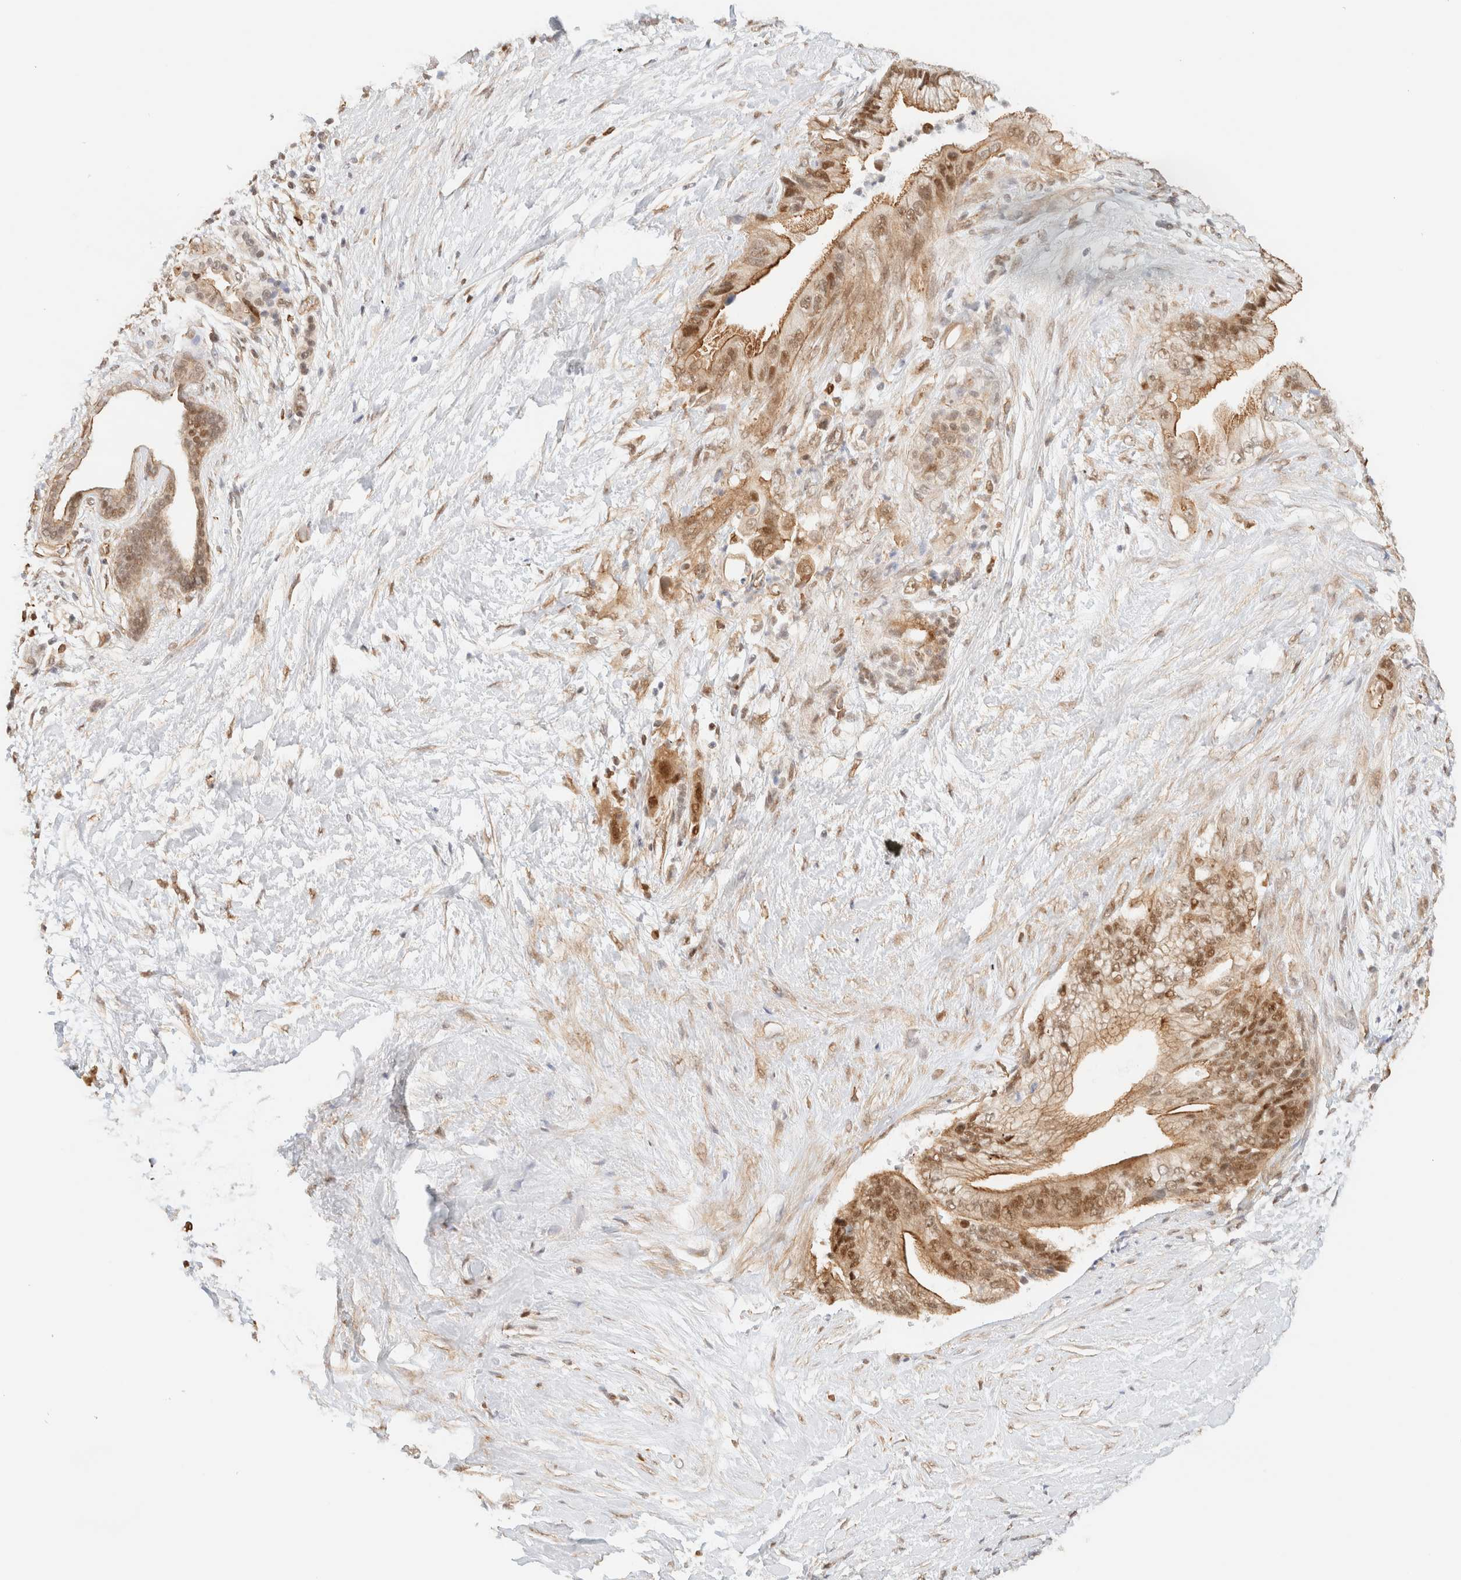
{"staining": {"intensity": "moderate", "quantity": ">75%", "location": "cytoplasmic/membranous,nuclear"}, "tissue": "pancreatic cancer", "cell_type": "Tumor cells", "image_type": "cancer", "snomed": [{"axis": "morphology", "description": "Adenocarcinoma, NOS"}, {"axis": "topography", "description": "Pancreas"}], "caption": "Adenocarcinoma (pancreatic) stained for a protein exhibits moderate cytoplasmic/membranous and nuclear positivity in tumor cells.", "gene": "ARID5A", "patient": {"sex": "male", "age": 59}}